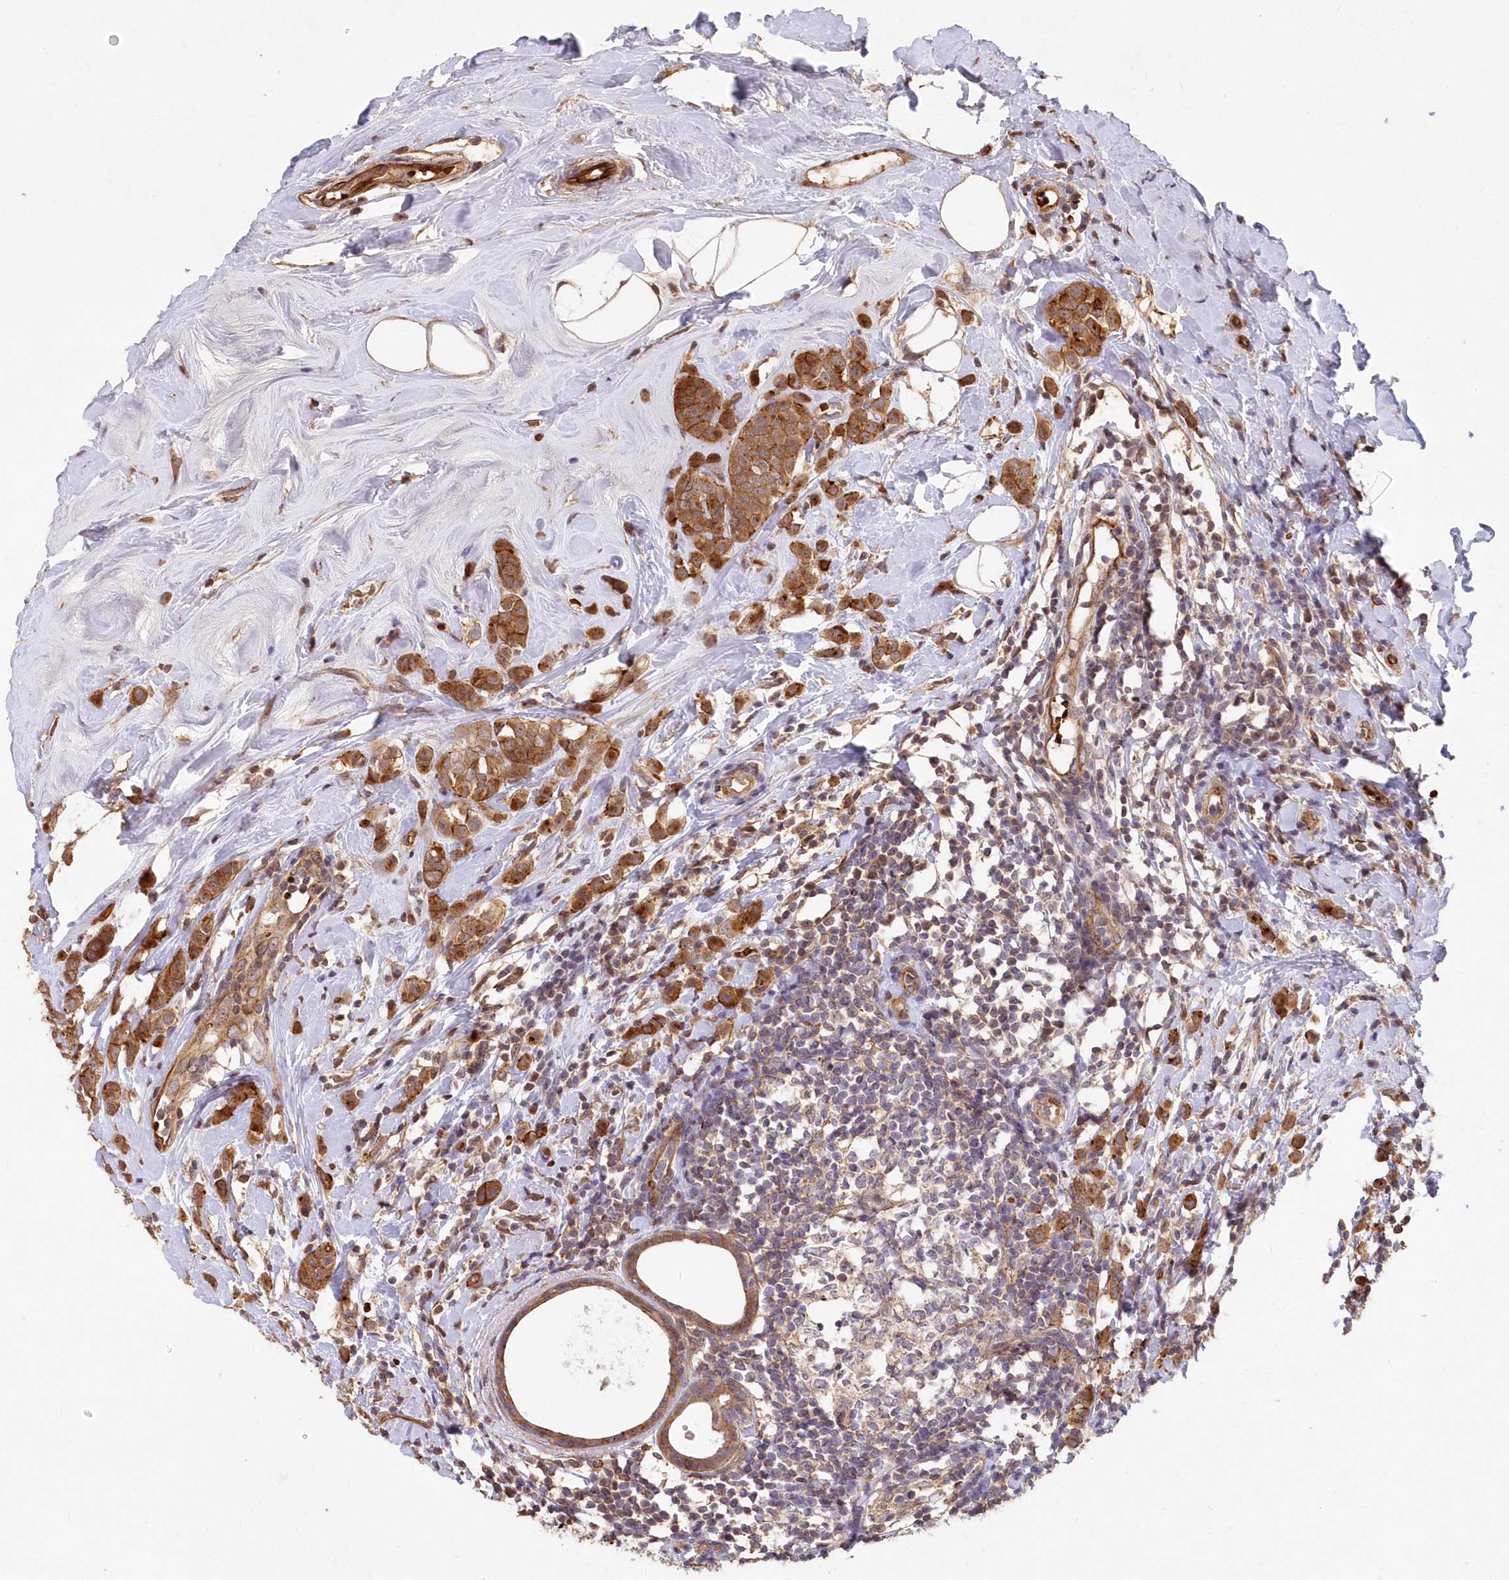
{"staining": {"intensity": "strong", "quantity": ">75%", "location": "cytoplasmic/membranous"}, "tissue": "breast cancer", "cell_type": "Tumor cells", "image_type": "cancer", "snomed": [{"axis": "morphology", "description": "Lobular carcinoma"}, {"axis": "topography", "description": "Breast"}], "caption": "Breast cancer (lobular carcinoma) stained with DAB (3,3'-diaminobenzidine) immunohistochemistry demonstrates high levels of strong cytoplasmic/membranous staining in about >75% of tumor cells.", "gene": "HYCC2", "patient": {"sex": "female", "age": 47}}